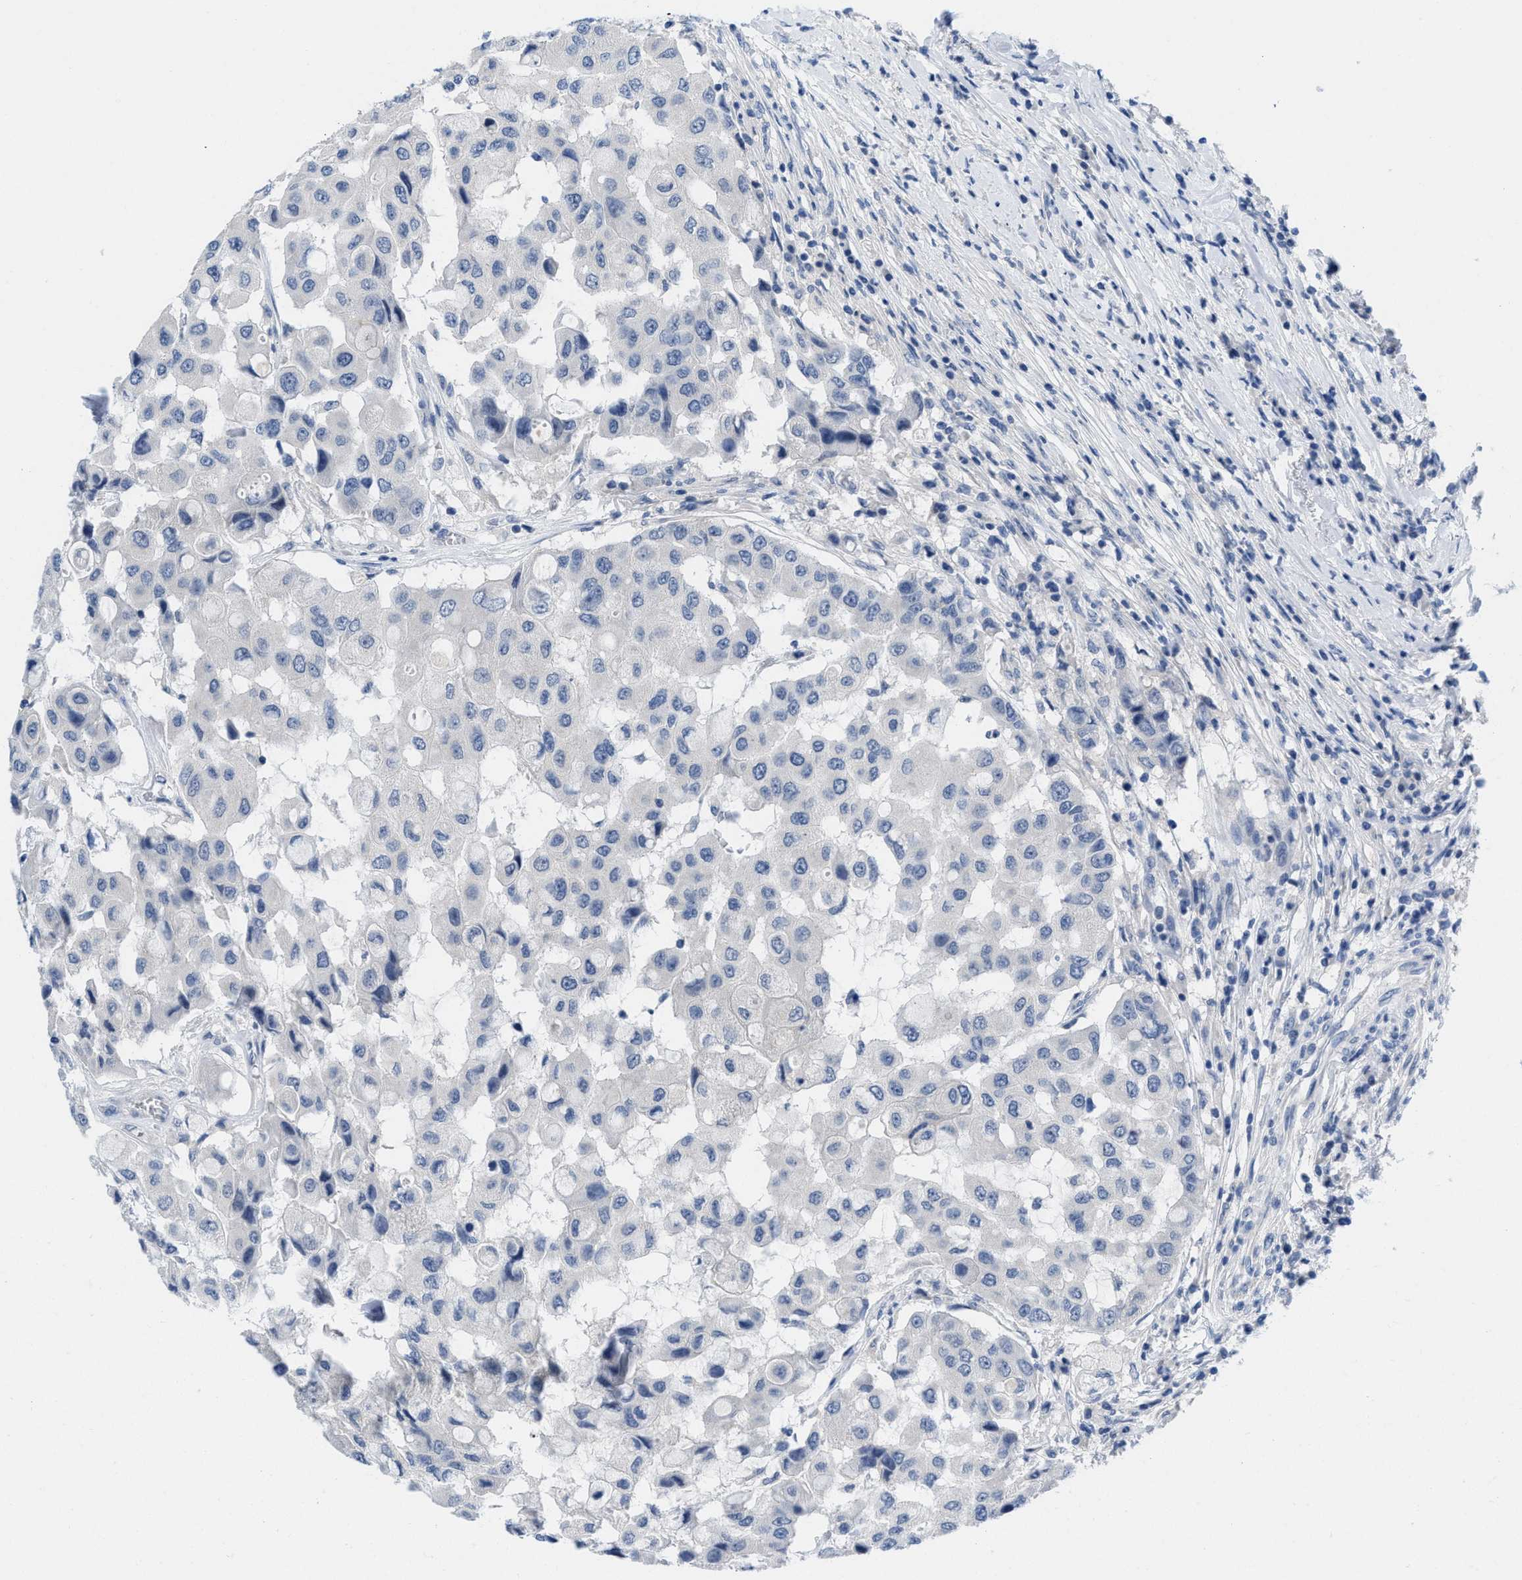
{"staining": {"intensity": "negative", "quantity": "none", "location": "none"}, "tissue": "breast cancer", "cell_type": "Tumor cells", "image_type": "cancer", "snomed": [{"axis": "morphology", "description": "Duct carcinoma"}, {"axis": "topography", "description": "Breast"}], "caption": "This is an immunohistochemistry (IHC) histopathology image of human breast cancer (infiltrating ductal carcinoma). There is no positivity in tumor cells.", "gene": "PYY", "patient": {"sex": "female", "age": 27}}